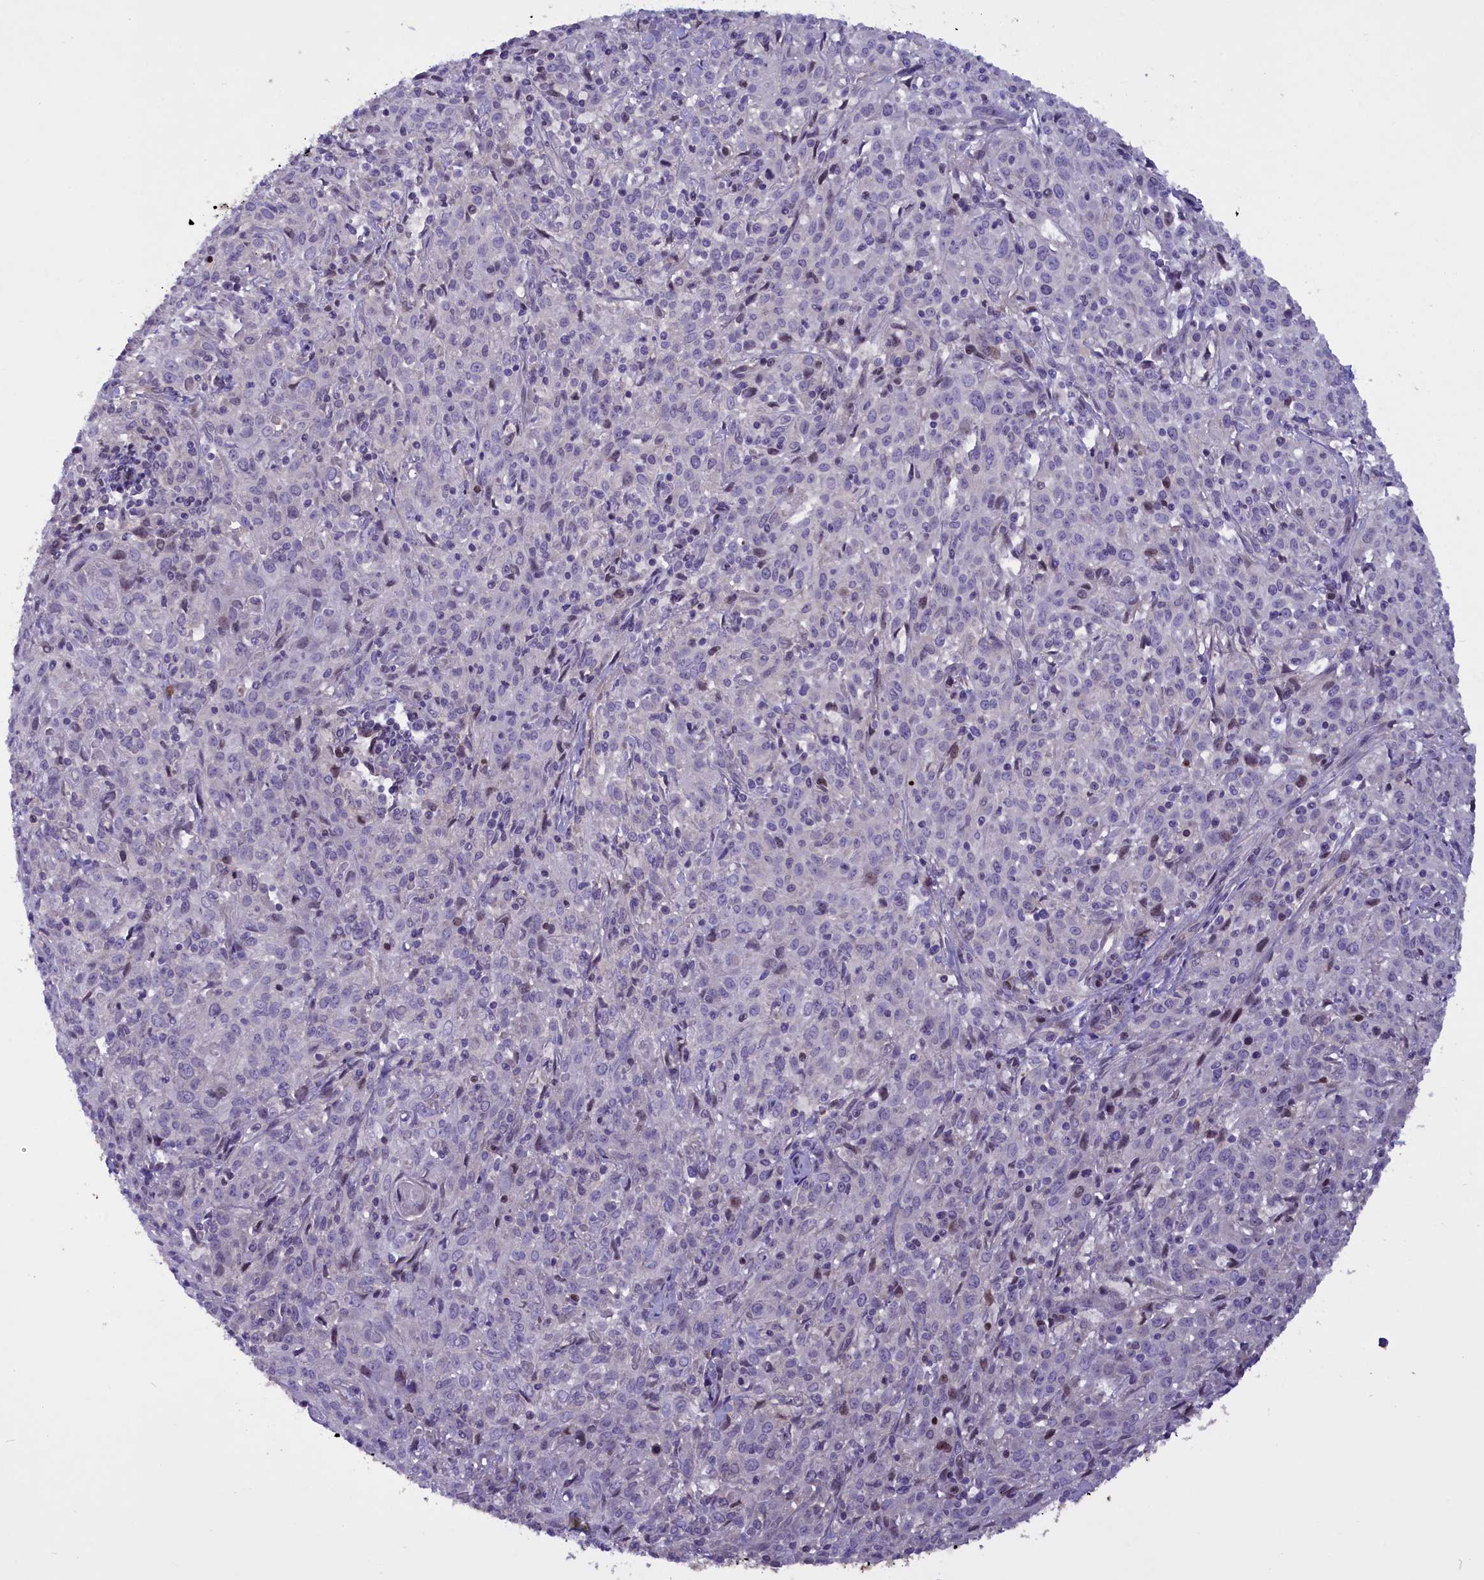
{"staining": {"intensity": "negative", "quantity": "none", "location": "none"}, "tissue": "cervical cancer", "cell_type": "Tumor cells", "image_type": "cancer", "snomed": [{"axis": "morphology", "description": "Squamous cell carcinoma, NOS"}, {"axis": "topography", "description": "Cervix"}], "caption": "Image shows no protein staining in tumor cells of cervical squamous cell carcinoma tissue.", "gene": "MAN2C1", "patient": {"sex": "female", "age": 57}}